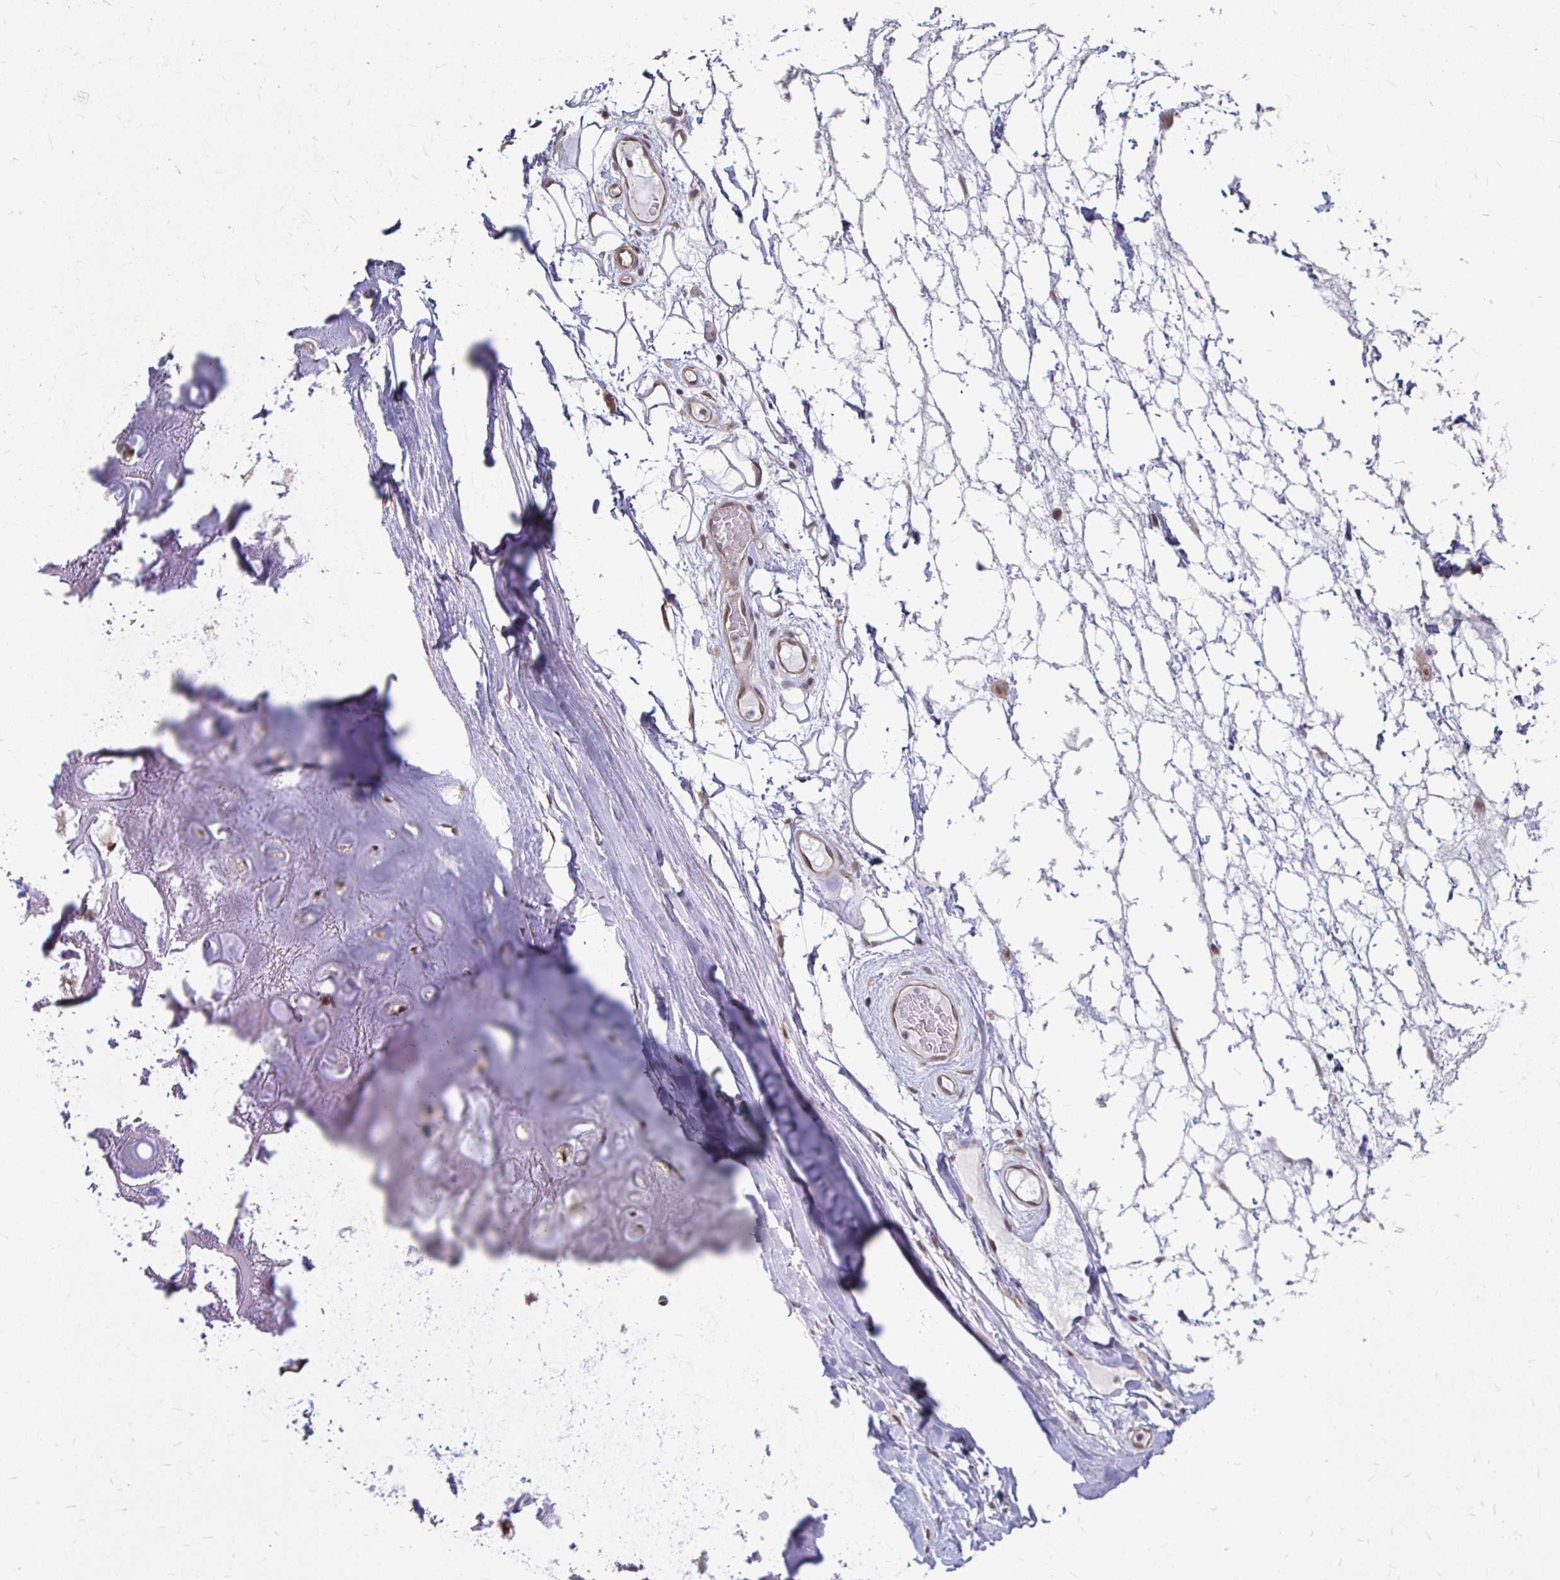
{"staining": {"intensity": "negative", "quantity": "none", "location": "none"}, "tissue": "adipose tissue", "cell_type": "Adipocytes", "image_type": "normal", "snomed": [{"axis": "morphology", "description": "Normal tissue, NOS"}, {"axis": "topography", "description": "Lymph node"}, {"axis": "topography", "description": "Cartilage tissue"}, {"axis": "topography", "description": "Nasopharynx"}], "caption": "Immunohistochemistry of unremarkable human adipose tissue displays no staining in adipocytes.", "gene": "CAPN11", "patient": {"sex": "male", "age": 63}}